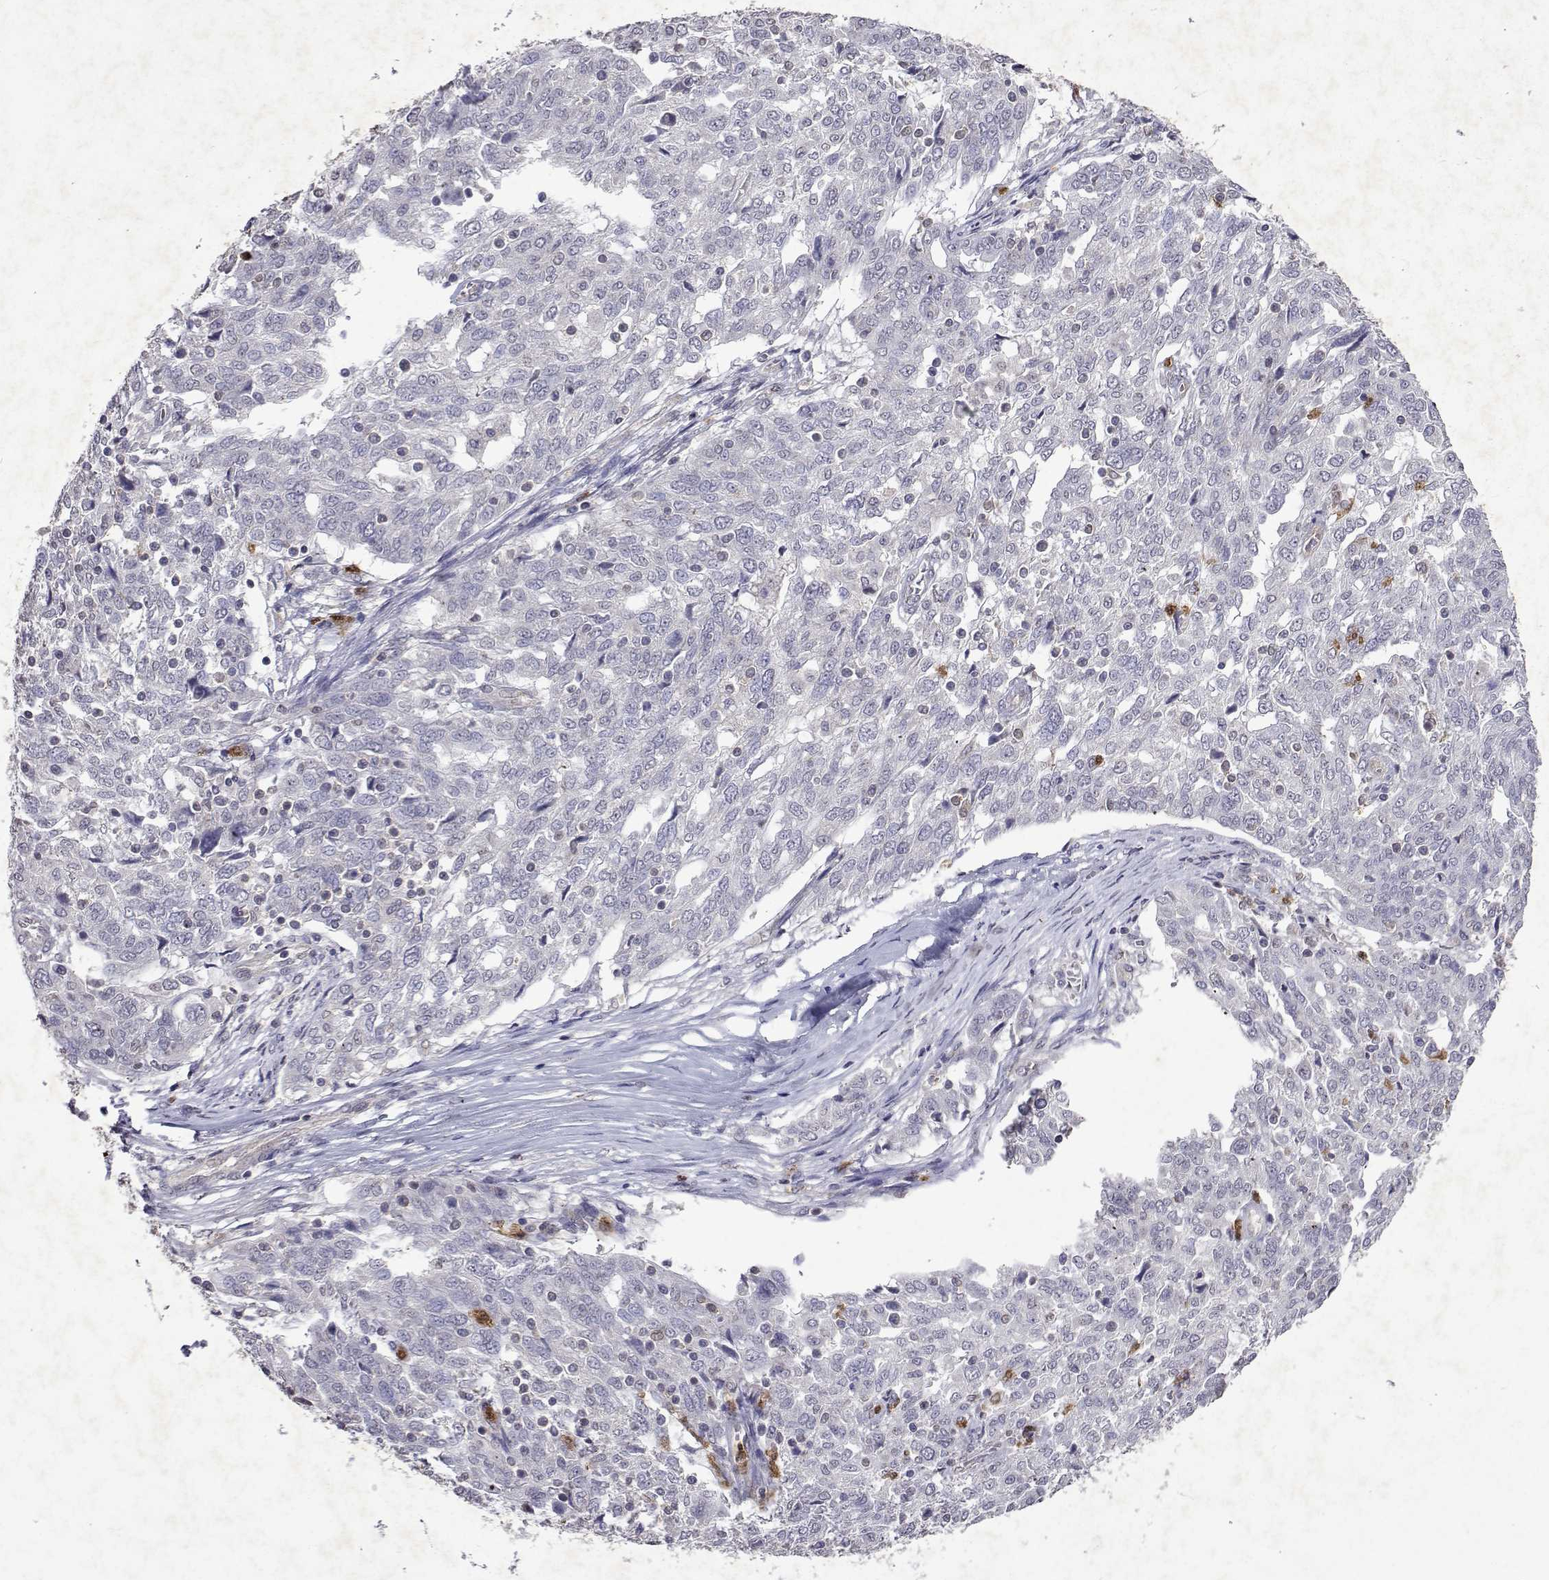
{"staining": {"intensity": "negative", "quantity": "none", "location": "none"}, "tissue": "ovarian cancer", "cell_type": "Tumor cells", "image_type": "cancer", "snomed": [{"axis": "morphology", "description": "Cystadenocarcinoma, serous, NOS"}, {"axis": "topography", "description": "Ovary"}], "caption": "Immunohistochemistry (IHC) of ovarian cancer displays no positivity in tumor cells. (Brightfield microscopy of DAB (3,3'-diaminobenzidine) immunohistochemistry at high magnification).", "gene": "APAF1", "patient": {"sex": "female", "age": 67}}